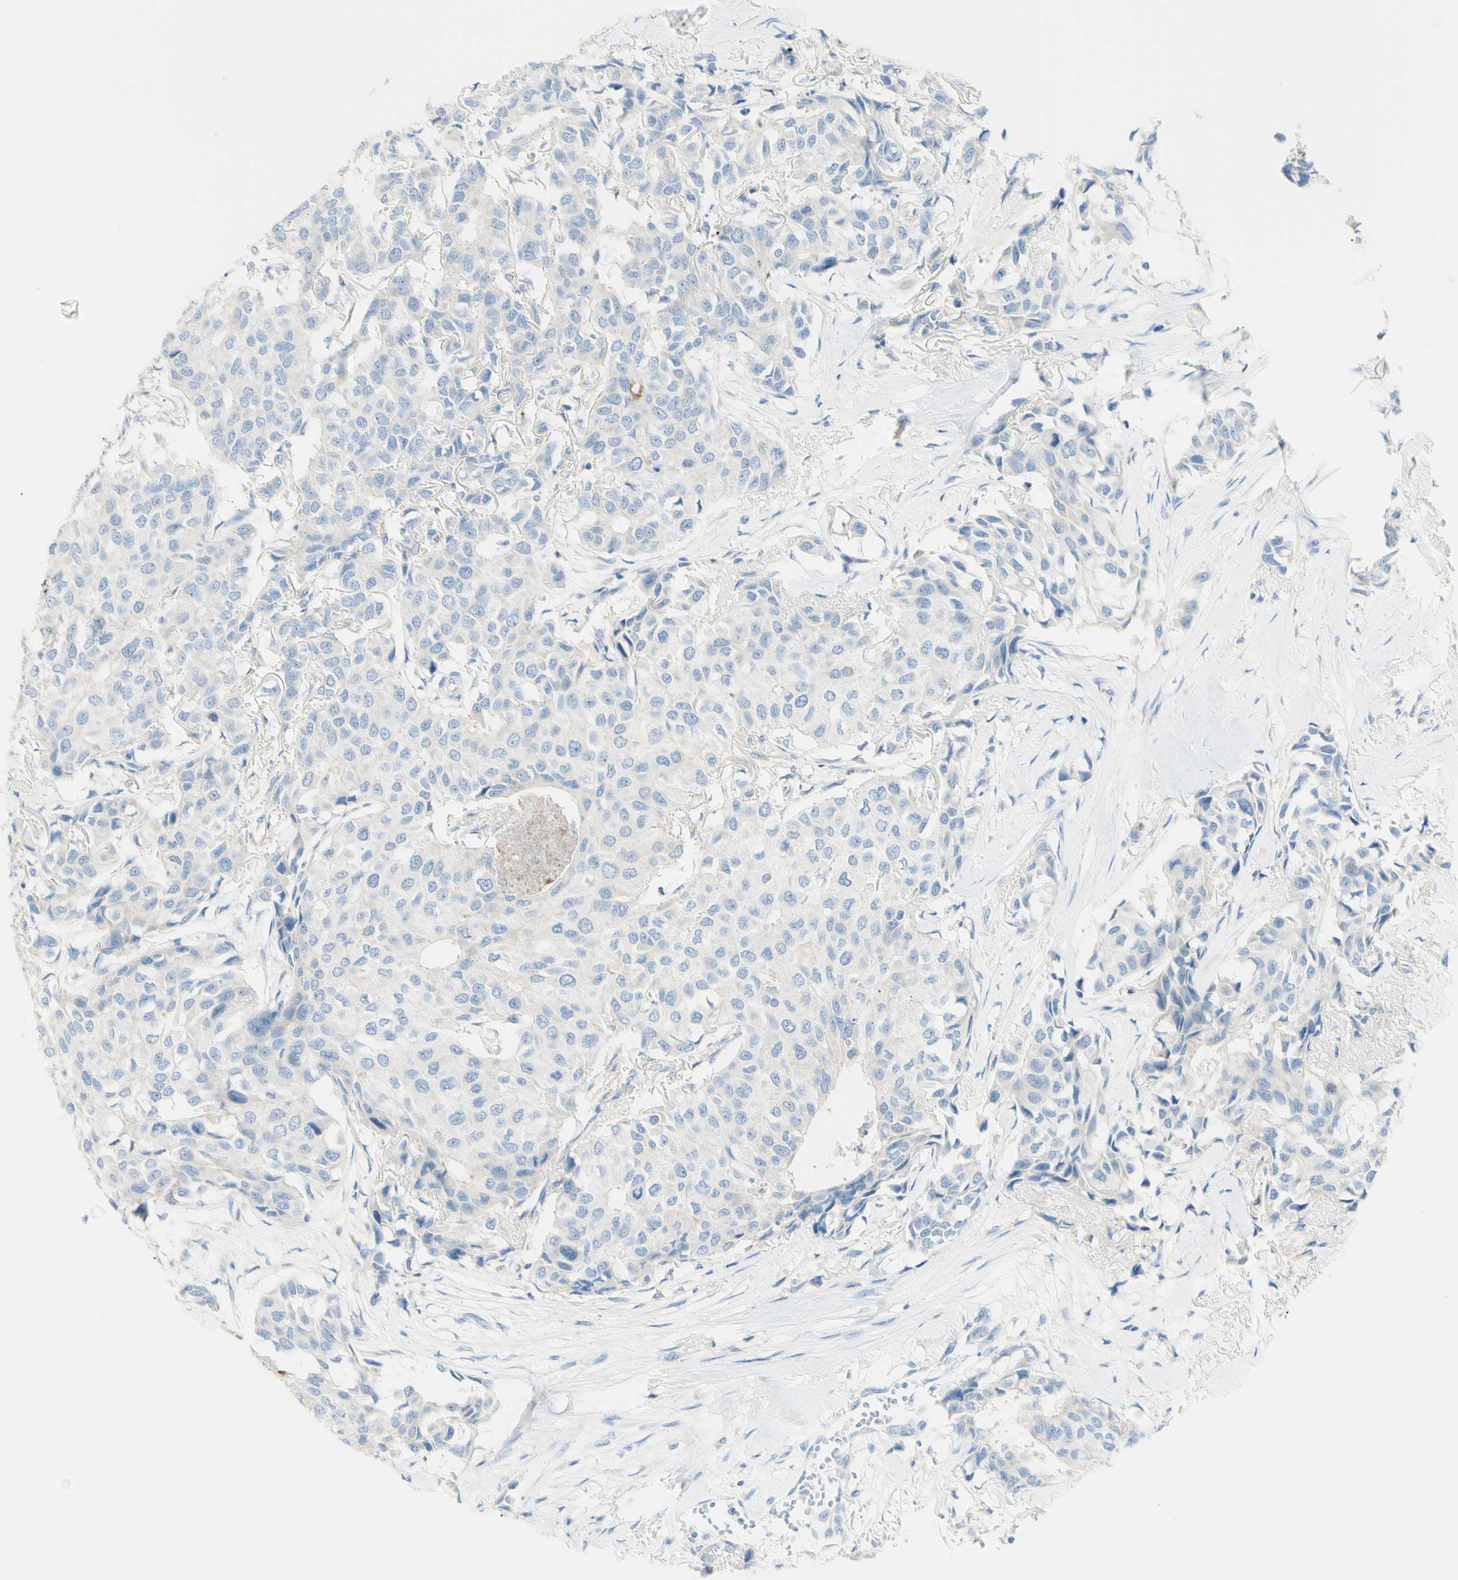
{"staining": {"intensity": "negative", "quantity": "none", "location": "none"}, "tissue": "breast cancer", "cell_type": "Tumor cells", "image_type": "cancer", "snomed": [{"axis": "morphology", "description": "Duct carcinoma"}, {"axis": "topography", "description": "Breast"}], "caption": "There is no significant positivity in tumor cells of breast invasive ductal carcinoma.", "gene": "TSPAN1", "patient": {"sex": "female", "age": 80}}